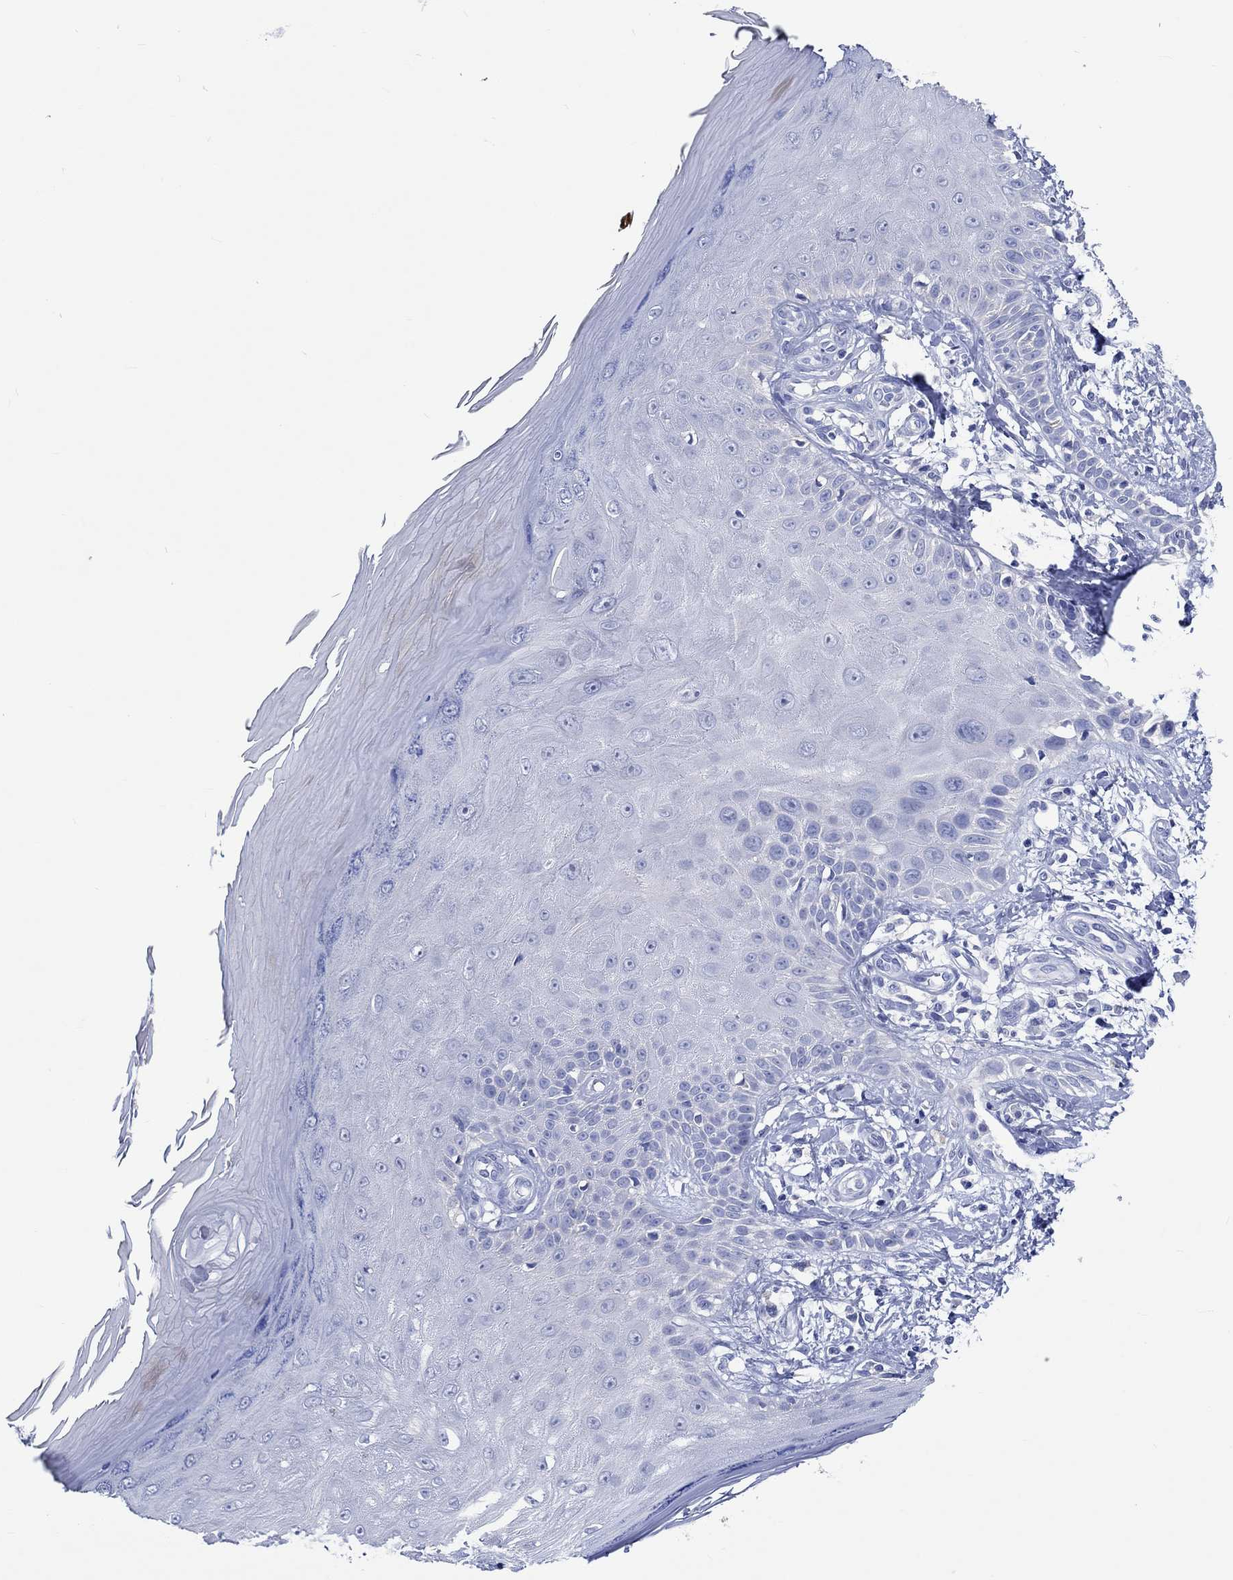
{"staining": {"intensity": "negative", "quantity": "none", "location": "none"}, "tissue": "skin", "cell_type": "Fibroblasts", "image_type": "normal", "snomed": [{"axis": "morphology", "description": "Normal tissue, NOS"}, {"axis": "morphology", "description": "Inflammation, NOS"}, {"axis": "morphology", "description": "Fibrosis, NOS"}, {"axis": "topography", "description": "Skin"}], "caption": "Immunohistochemistry image of benign skin: human skin stained with DAB (3,3'-diaminobenzidine) reveals no significant protein positivity in fibroblasts. (DAB (3,3'-diaminobenzidine) immunohistochemistry with hematoxylin counter stain).", "gene": "SHISA4", "patient": {"sex": "male", "age": 71}}